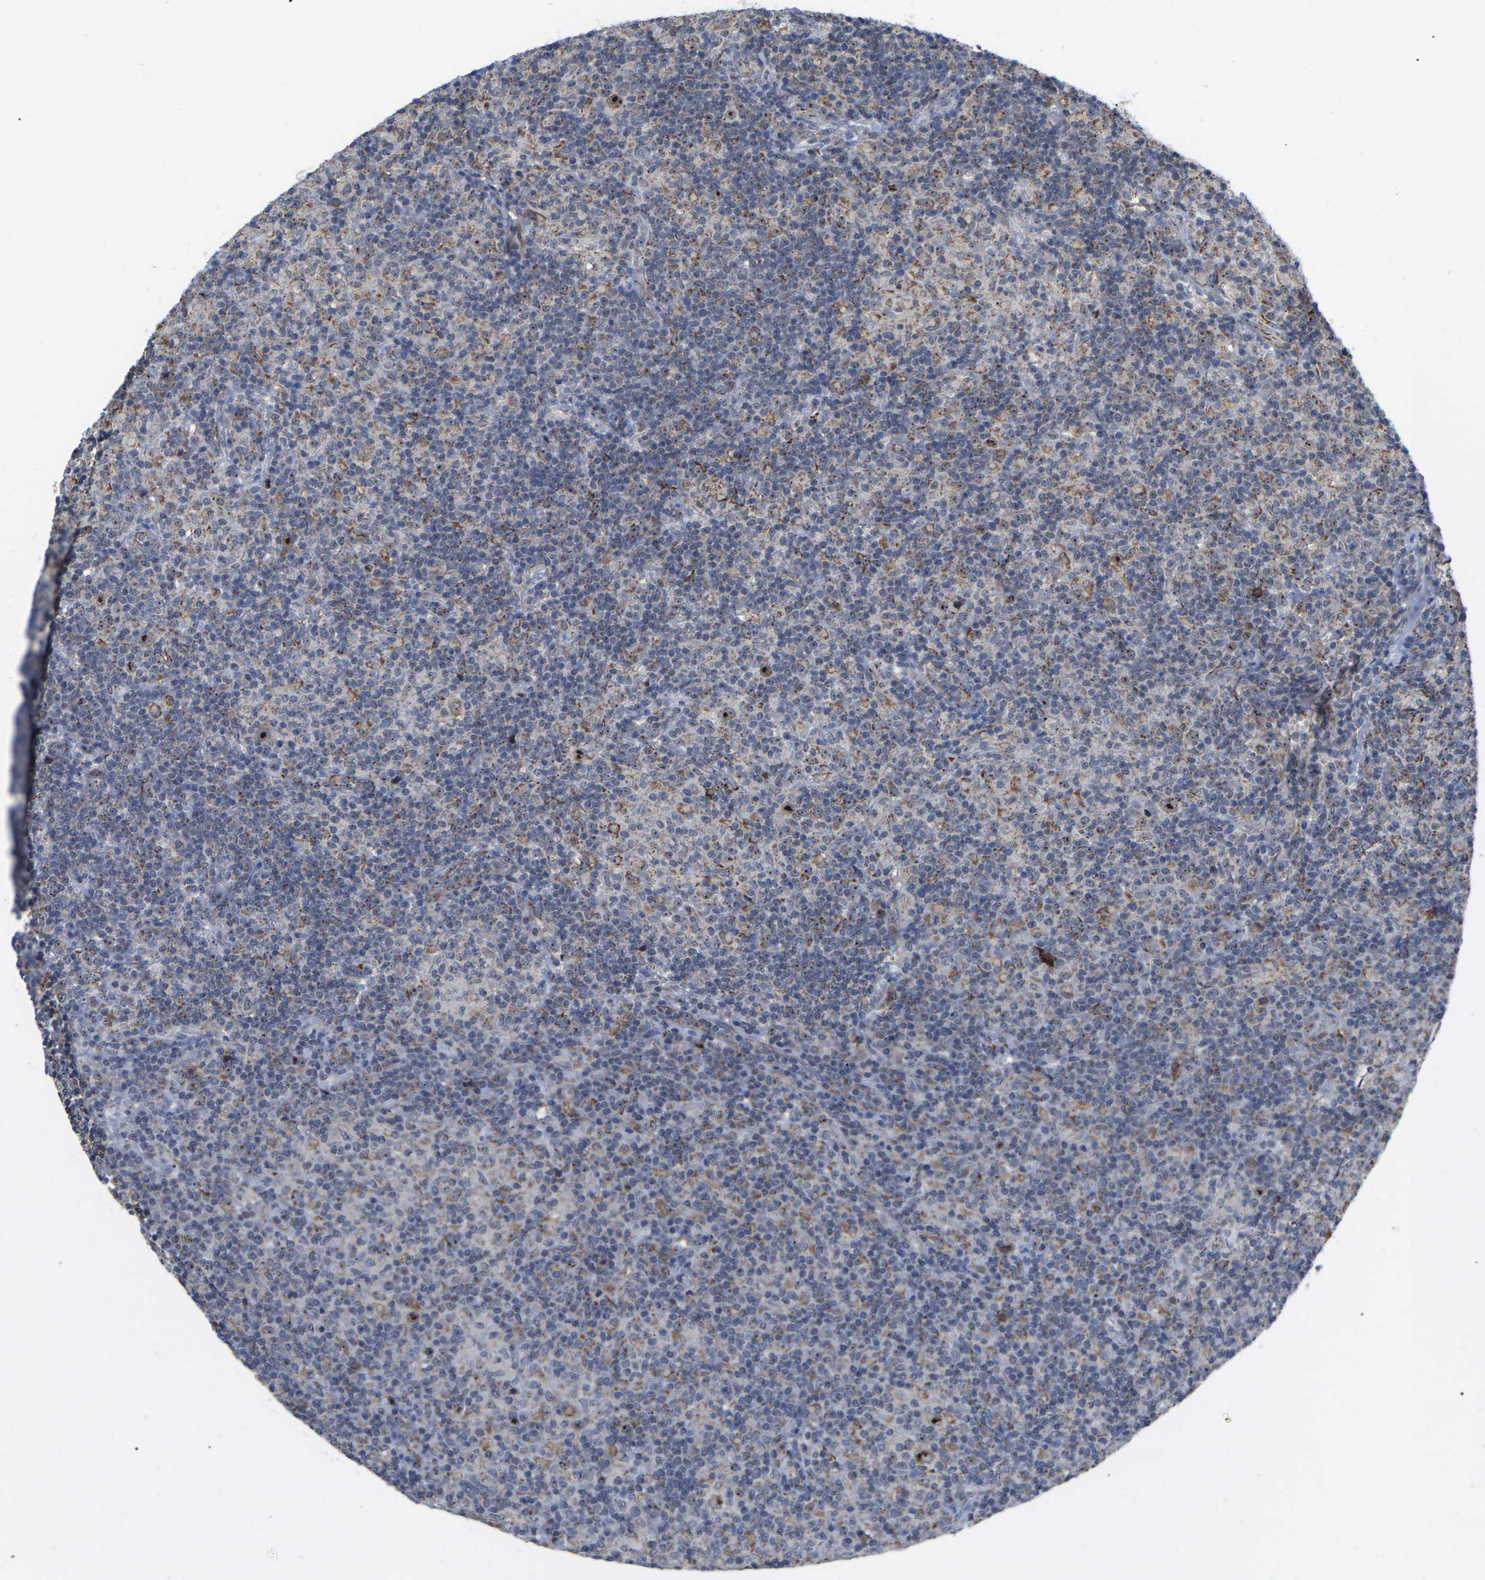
{"staining": {"intensity": "strong", "quantity": ">75%", "location": "nuclear"}, "tissue": "lymphoma", "cell_type": "Tumor cells", "image_type": "cancer", "snomed": [{"axis": "morphology", "description": "Hodgkin's disease, NOS"}, {"axis": "topography", "description": "Lymph node"}], "caption": "Lymphoma tissue demonstrates strong nuclear positivity in approximately >75% of tumor cells", "gene": "NOP53", "patient": {"sex": "male", "age": 70}}